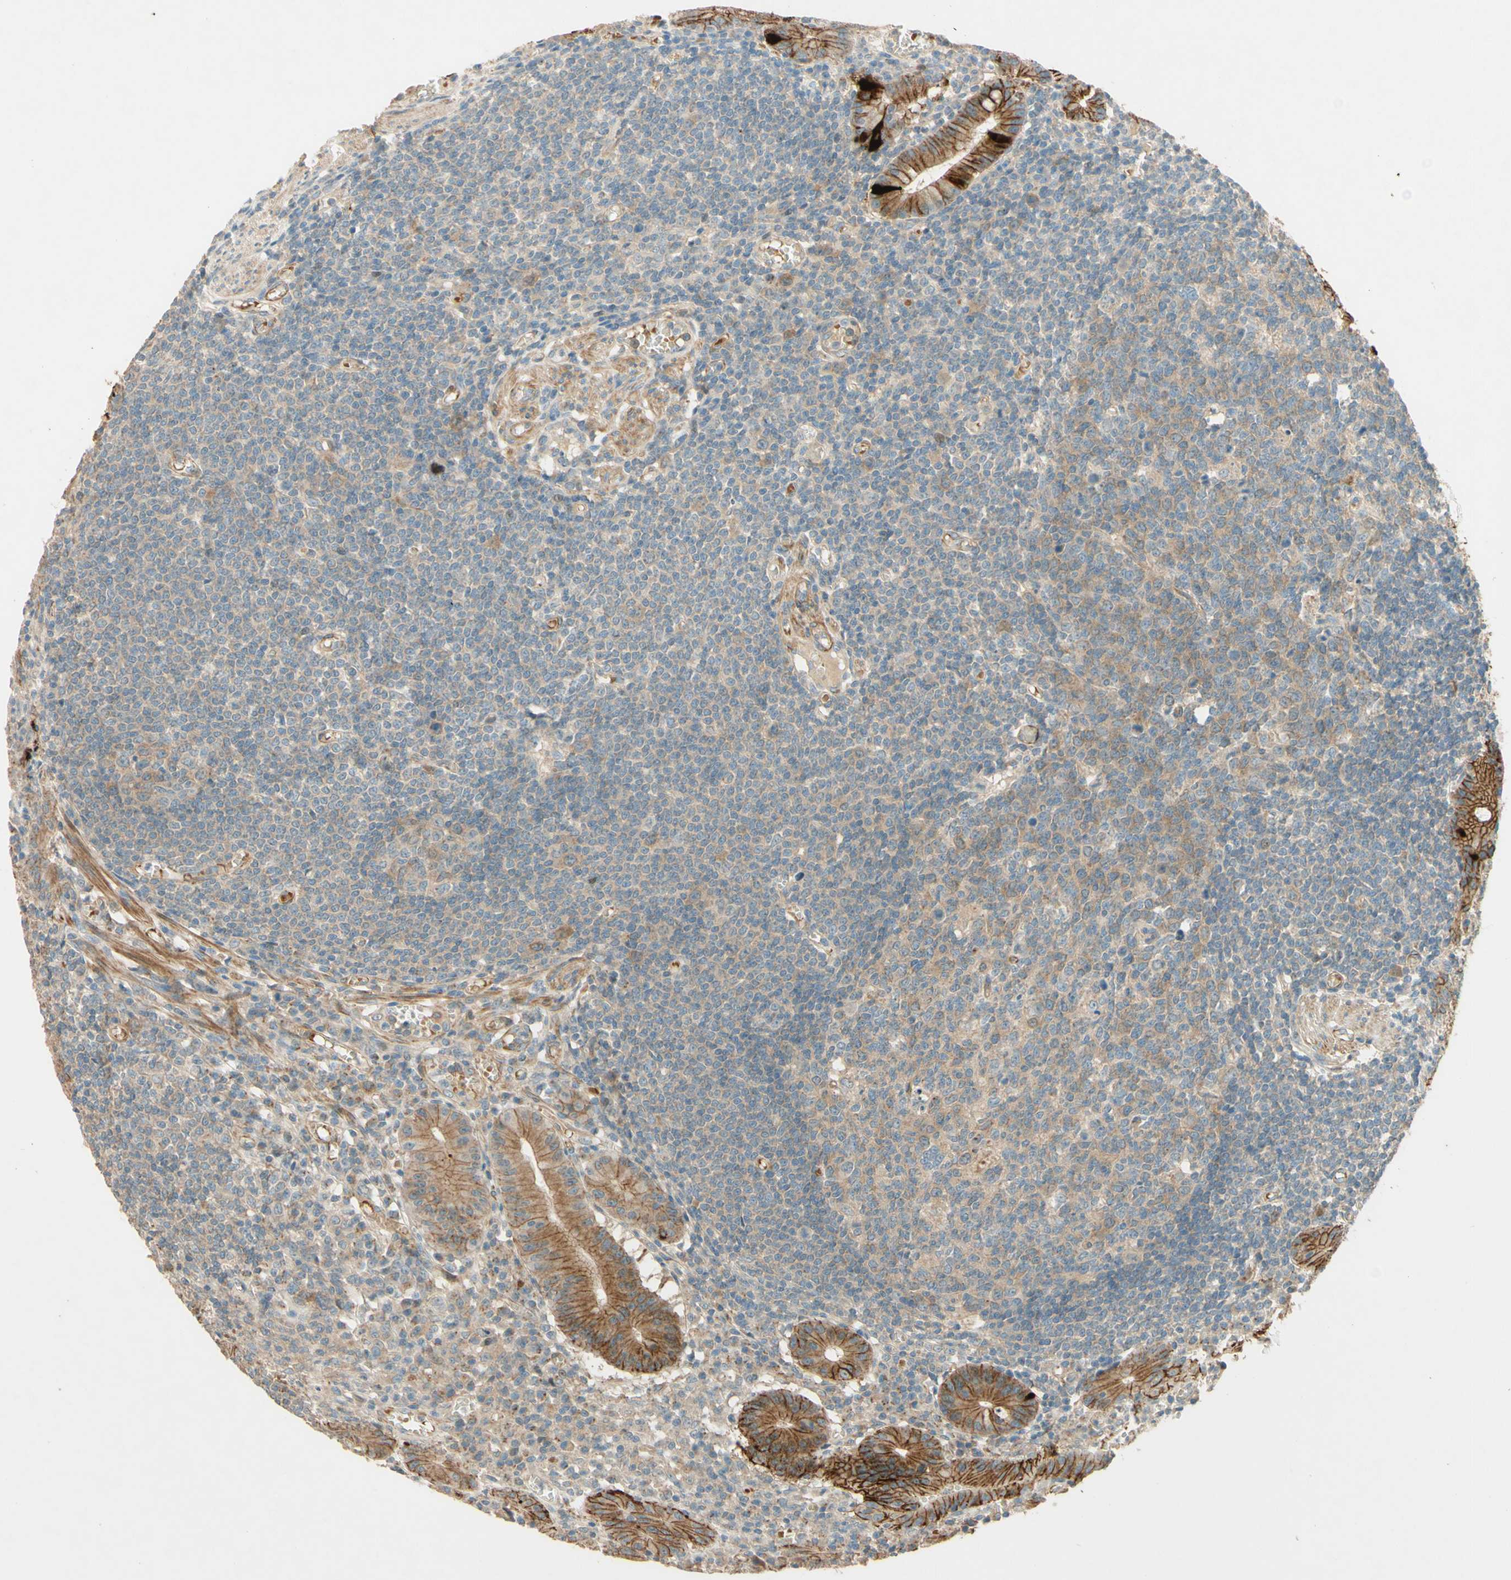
{"staining": {"intensity": "strong", "quantity": ">75%", "location": "cytoplasmic/membranous"}, "tissue": "small intestine", "cell_type": "Glandular cells", "image_type": "normal", "snomed": [{"axis": "morphology", "description": "Normal tissue, NOS"}, {"axis": "morphology", "description": "Cystadenocarcinoma, serous, Metastatic site"}, {"axis": "topography", "description": "Small intestine"}], "caption": "Protein analysis of normal small intestine demonstrates strong cytoplasmic/membranous staining in approximately >75% of glandular cells. Immunohistochemistry stains the protein in brown and the nuclei are stained blue.", "gene": "ADAM17", "patient": {"sex": "female", "age": 61}}